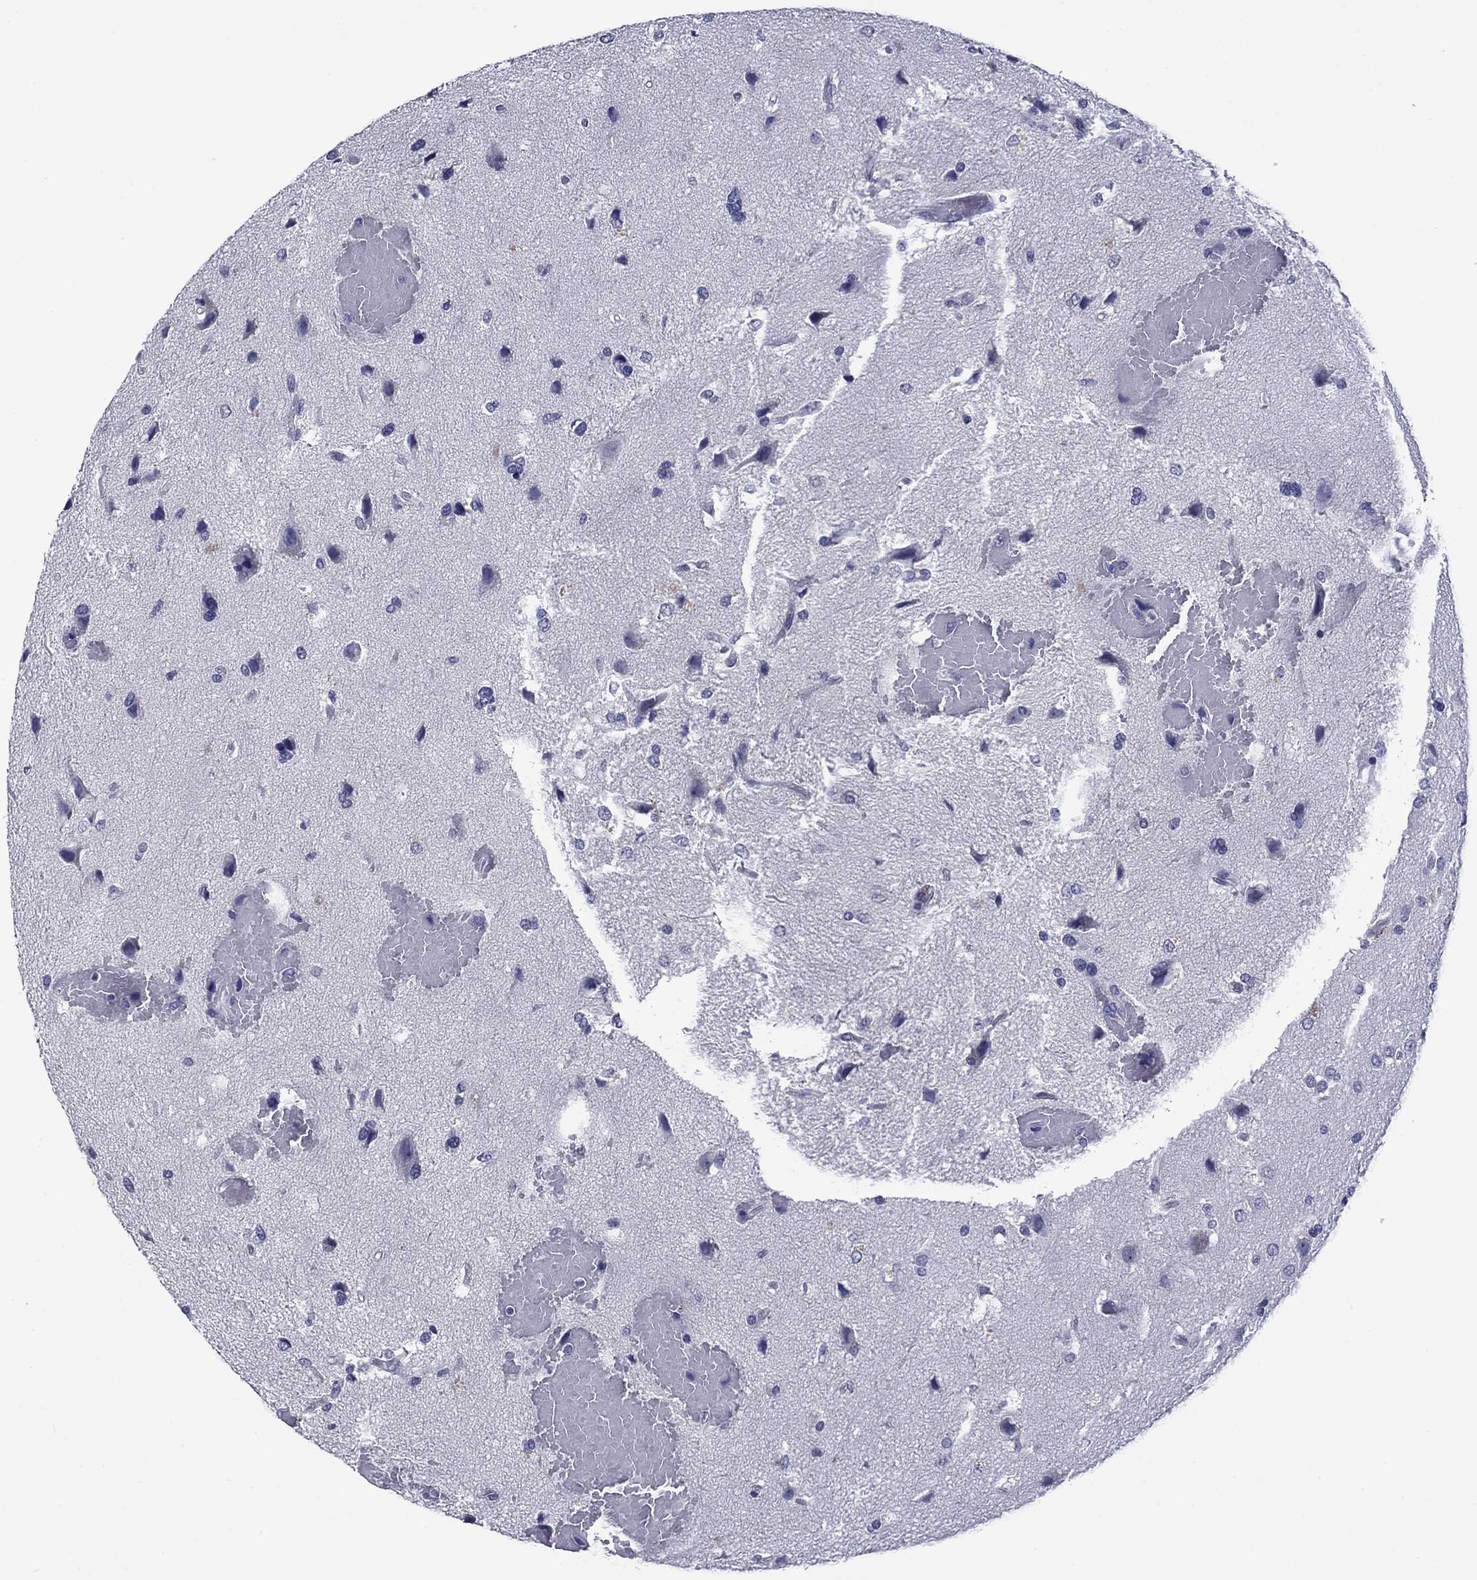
{"staining": {"intensity": "negative", "quantity": "none", "location": "none"}, "tissue": "glioma", "cell_type": "Tumor cells", "image_type": "cancer", "snomed": [{"axis": "morphology", "description": "Glioma, malignant, High grade"}, {"axis": "topography", "description": "Brain"}], "caption": "Tumor cells are negative for brown protein staining in malignant high-grade glioma.", "gene": "HAO1", "patient": {"sex": "female", "age": 63}}